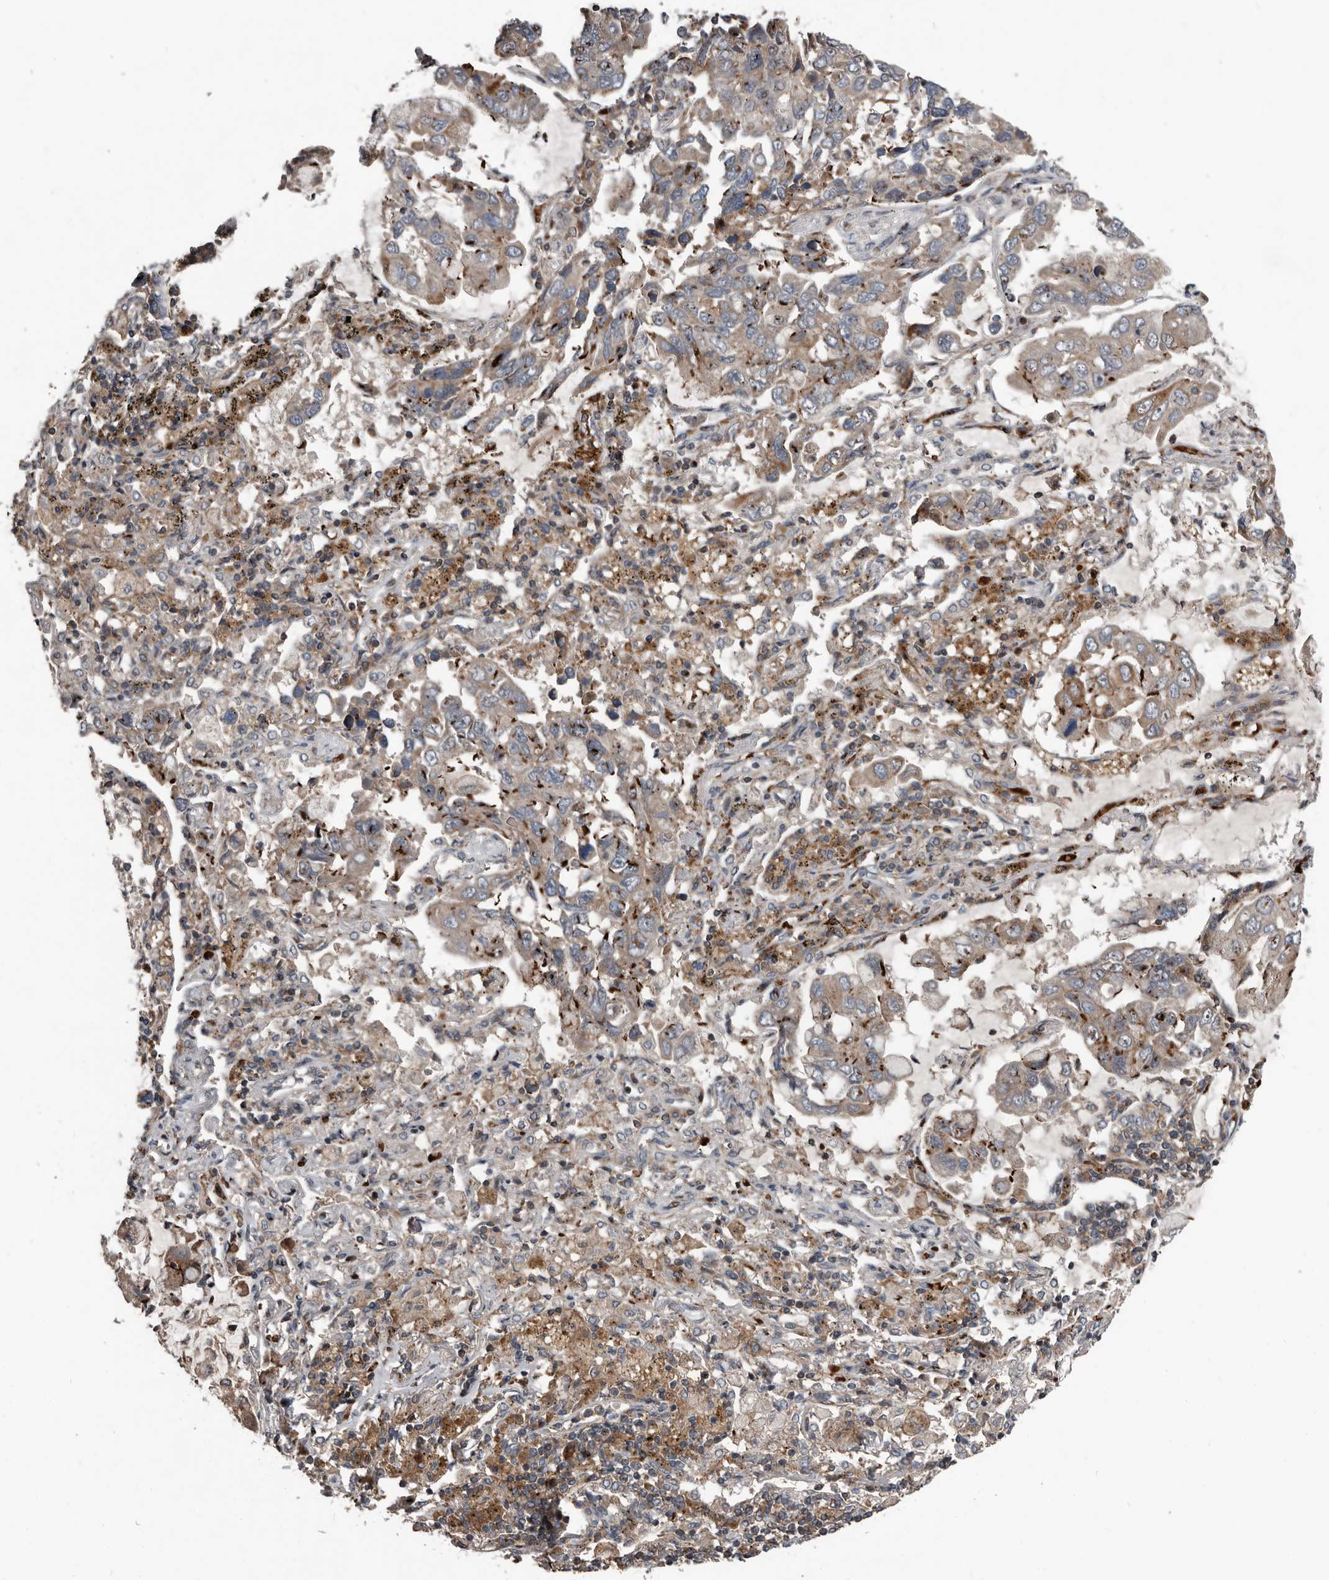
{"staining": {"intensity": "moderate", "quantity": "25%-75%", "location": "cytoplasmic/membranous"}, "tissue": "lung cancer", "cell_type": "Tumor cells", "image_type": "cancer", "snomed": [{"axis": "morphology", "description": "Adenocarcinoma, NOS"}, {"axis": "topography", "description": "Lung"}], "caption": "A photomicrograph of lung cancer (adenocarcinoma) stained for a protein demonstrates moderate cytoplasmic/membranous brown staining in tumor cells. The protein is shown in brown color, while the nuclei are stained blue.", "gene": "FBXO31", "patient": {"sex": "male", "age": 64}}